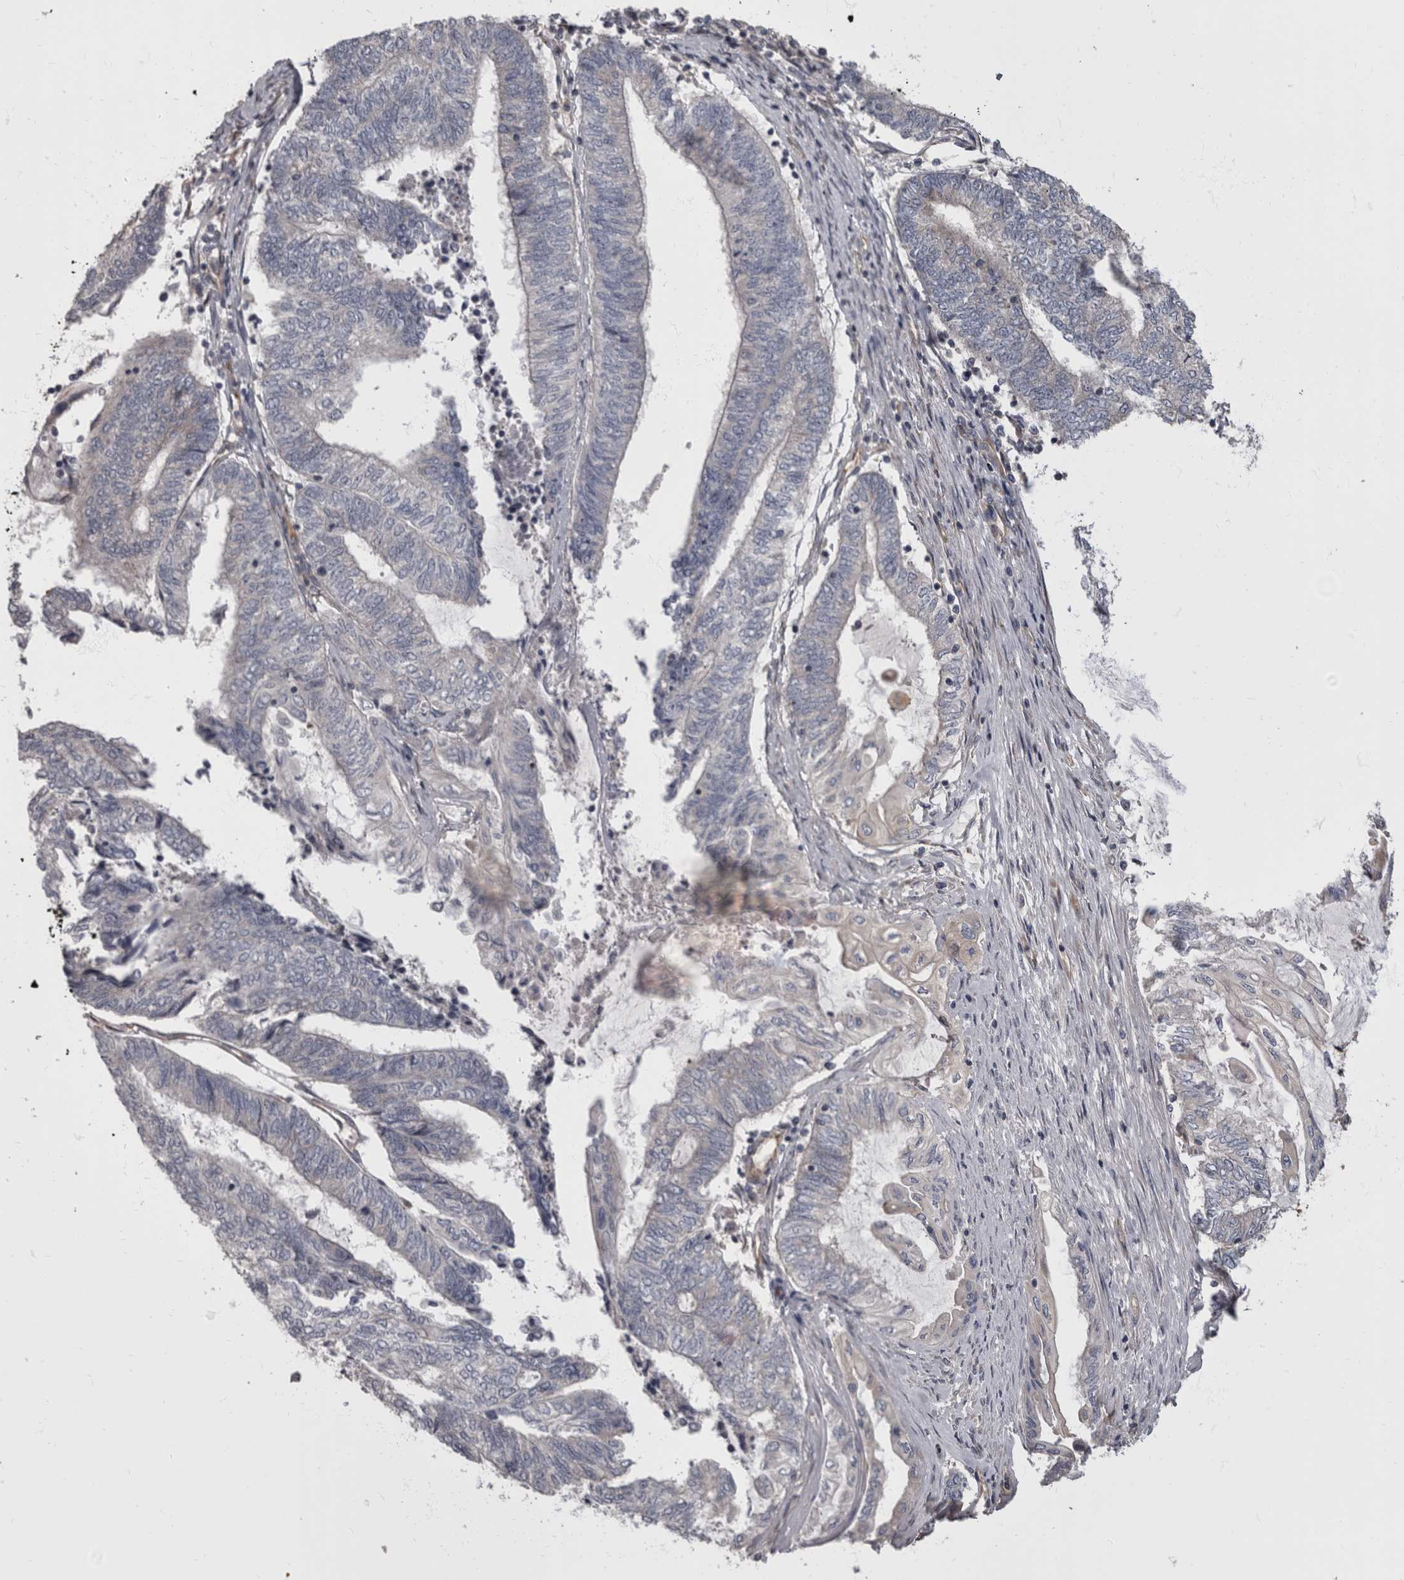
{"staining": {"intensity": "negative", "quantity": "none", "location": "none"}, "tissue": "endometrial cancer", "cell_type": "Tumor cells", "image_type": "cancer", "snomed": [{"axis": "morphology", "description": "Adenocarcinoma, NOS"}, {"axis": "topography", "description": "Uterus"}, {"axis": "topography", "description": "Endometrium"}], "caption": "Endometrial cancer stained for a protein using immunohistochemistry demonstrates no positivity tumor cells.", "gene": "HOOK3", "patient": {"sex": "female", "age": 70}}